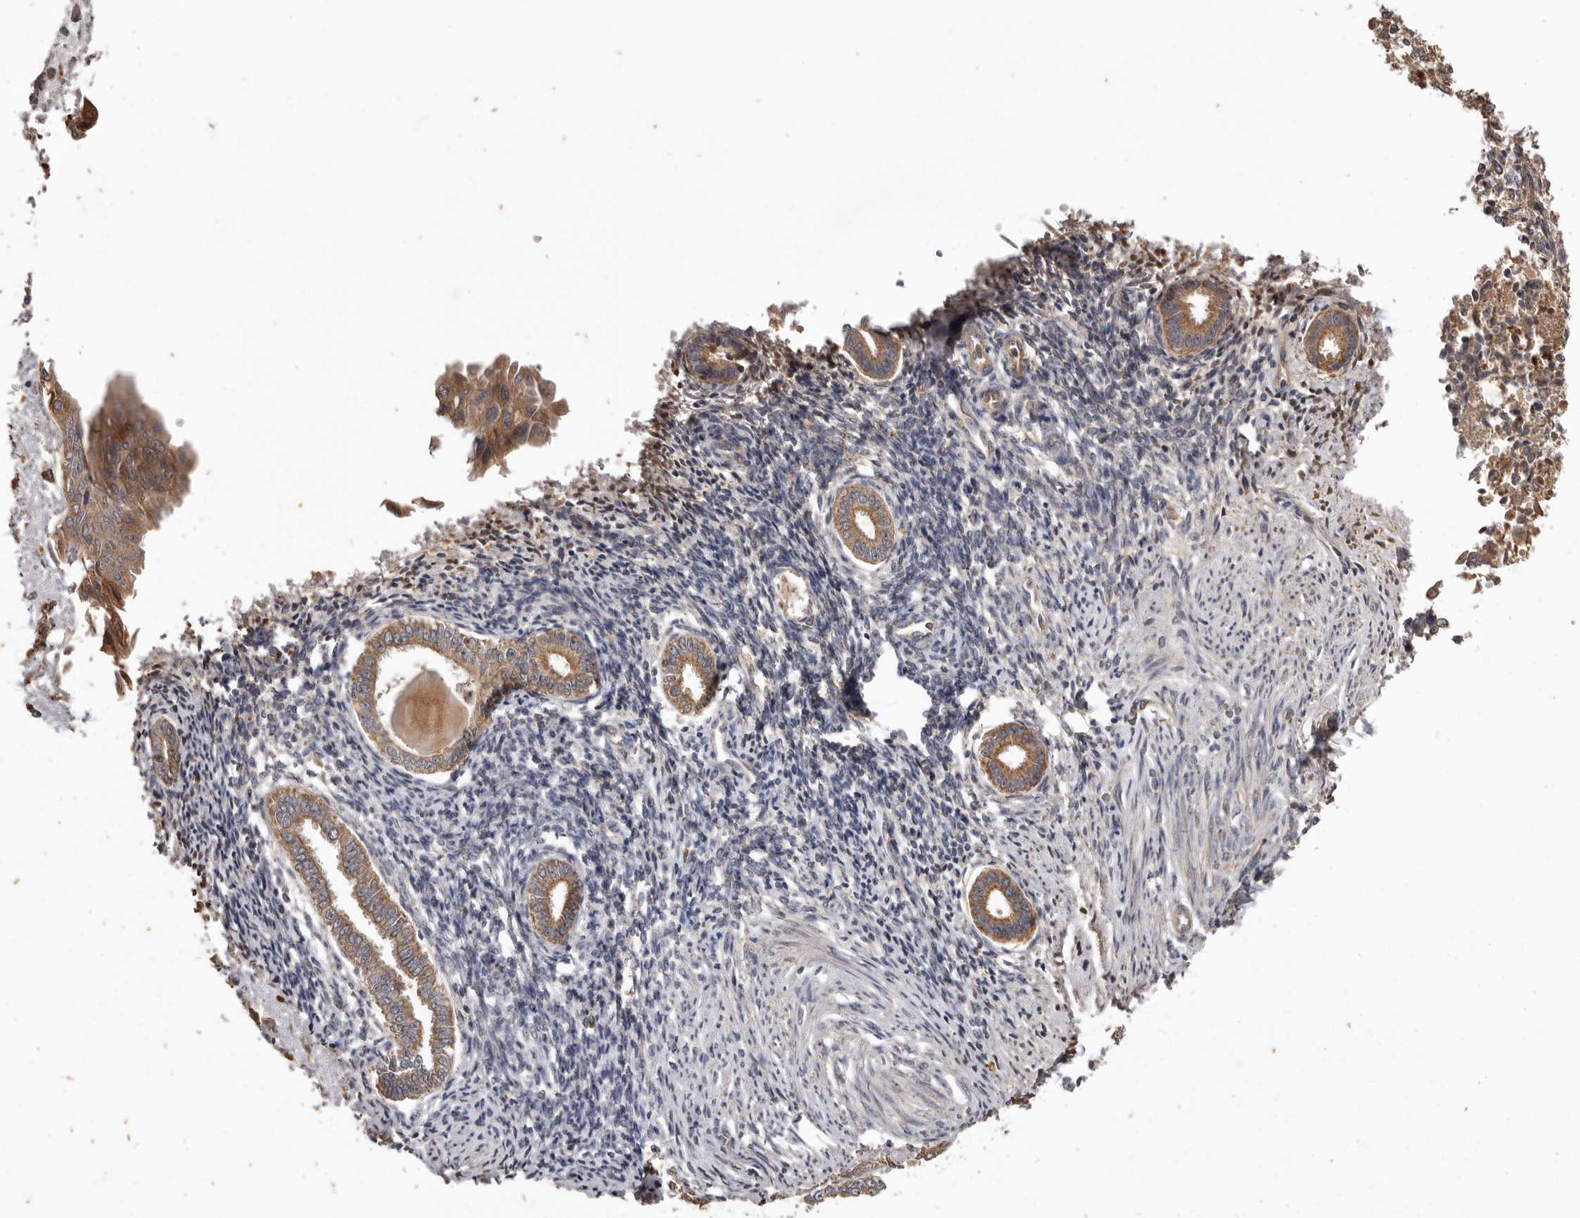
{"staining": {"intensity": "negative", "quantity": "none", "location": "none"}, "tissue": "endometrium", "cell_type": "Cells in endometrial stroma", "image_type": "normal", "snomed": [{"axis": "morphology", "description": "Normal tissue, NOS"}, {"axis": "topography", "description": "Endometrium"}], "caption": "Cells in endometrial stroma are negative for protein expression in unremarkable human endometrium. (Stains: DAB immunohistochemistry with hematoxylin counter stain, Microscopy: brightfield microscopy at high magnification).", "gene": "NMUR1", "patient": {"sex": "female", "age": 56}}